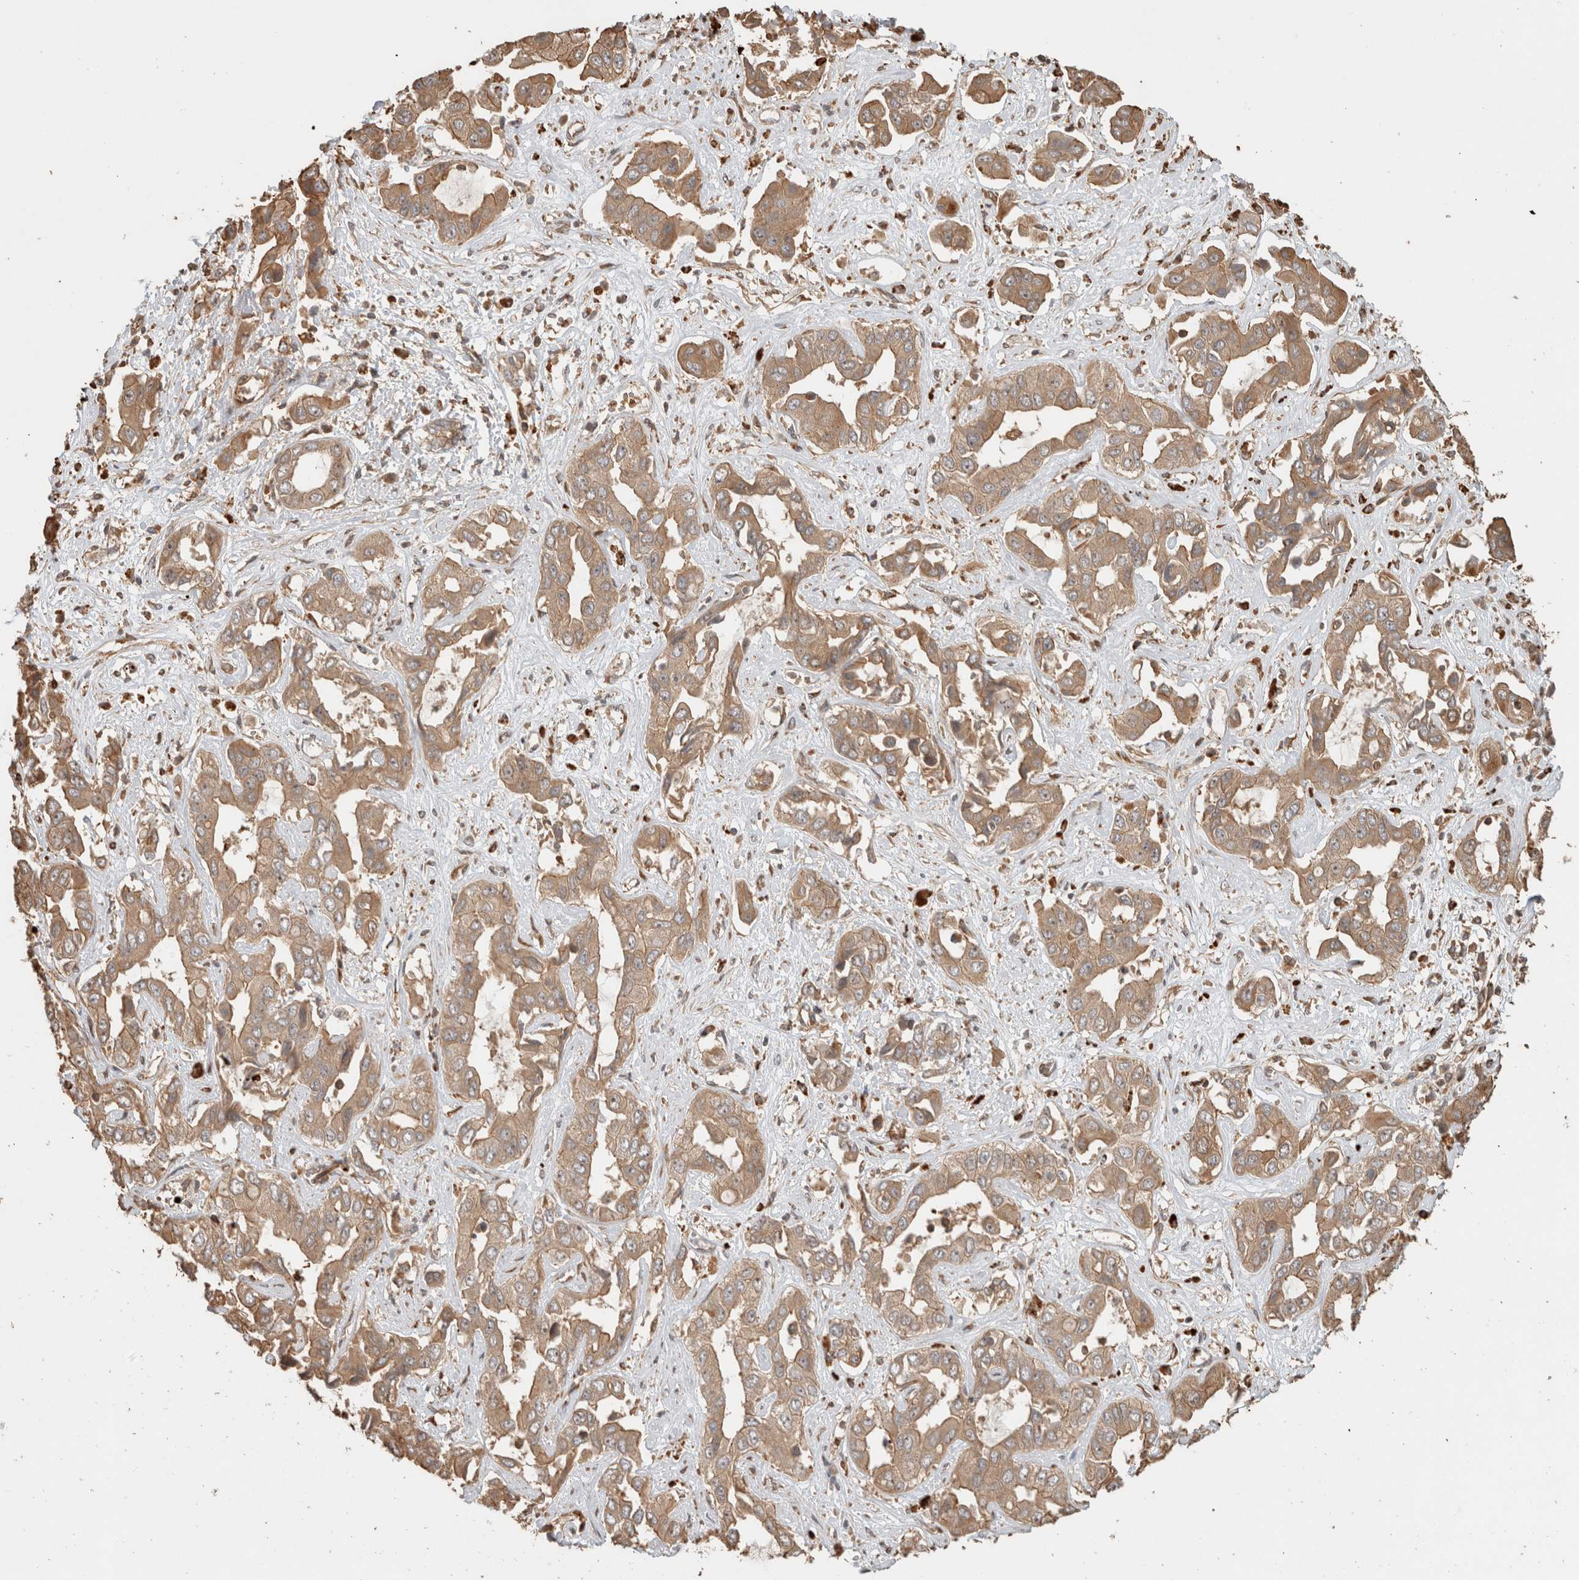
{"staining": {"intensity": "moderate", "quantity": "25%-75%", "location": "cytoplasmic/membranous"}, "tissue": "liver cancer", "cell_type": "Tumor cells", "image_type": "cancer", "snomed": [{"axis": "morphology", "description": "Cholangiocarcinoma"}, {"axis": "topography", "description": "Liver"}], "caption": "IHC of human liver cancer exhibits medium levels of moderate cytoplasmic/membranous staining in about 25%-75% of tumor cells.", "gene": "OTUD6B", "patient": {"sex": "female", "age": 52}}